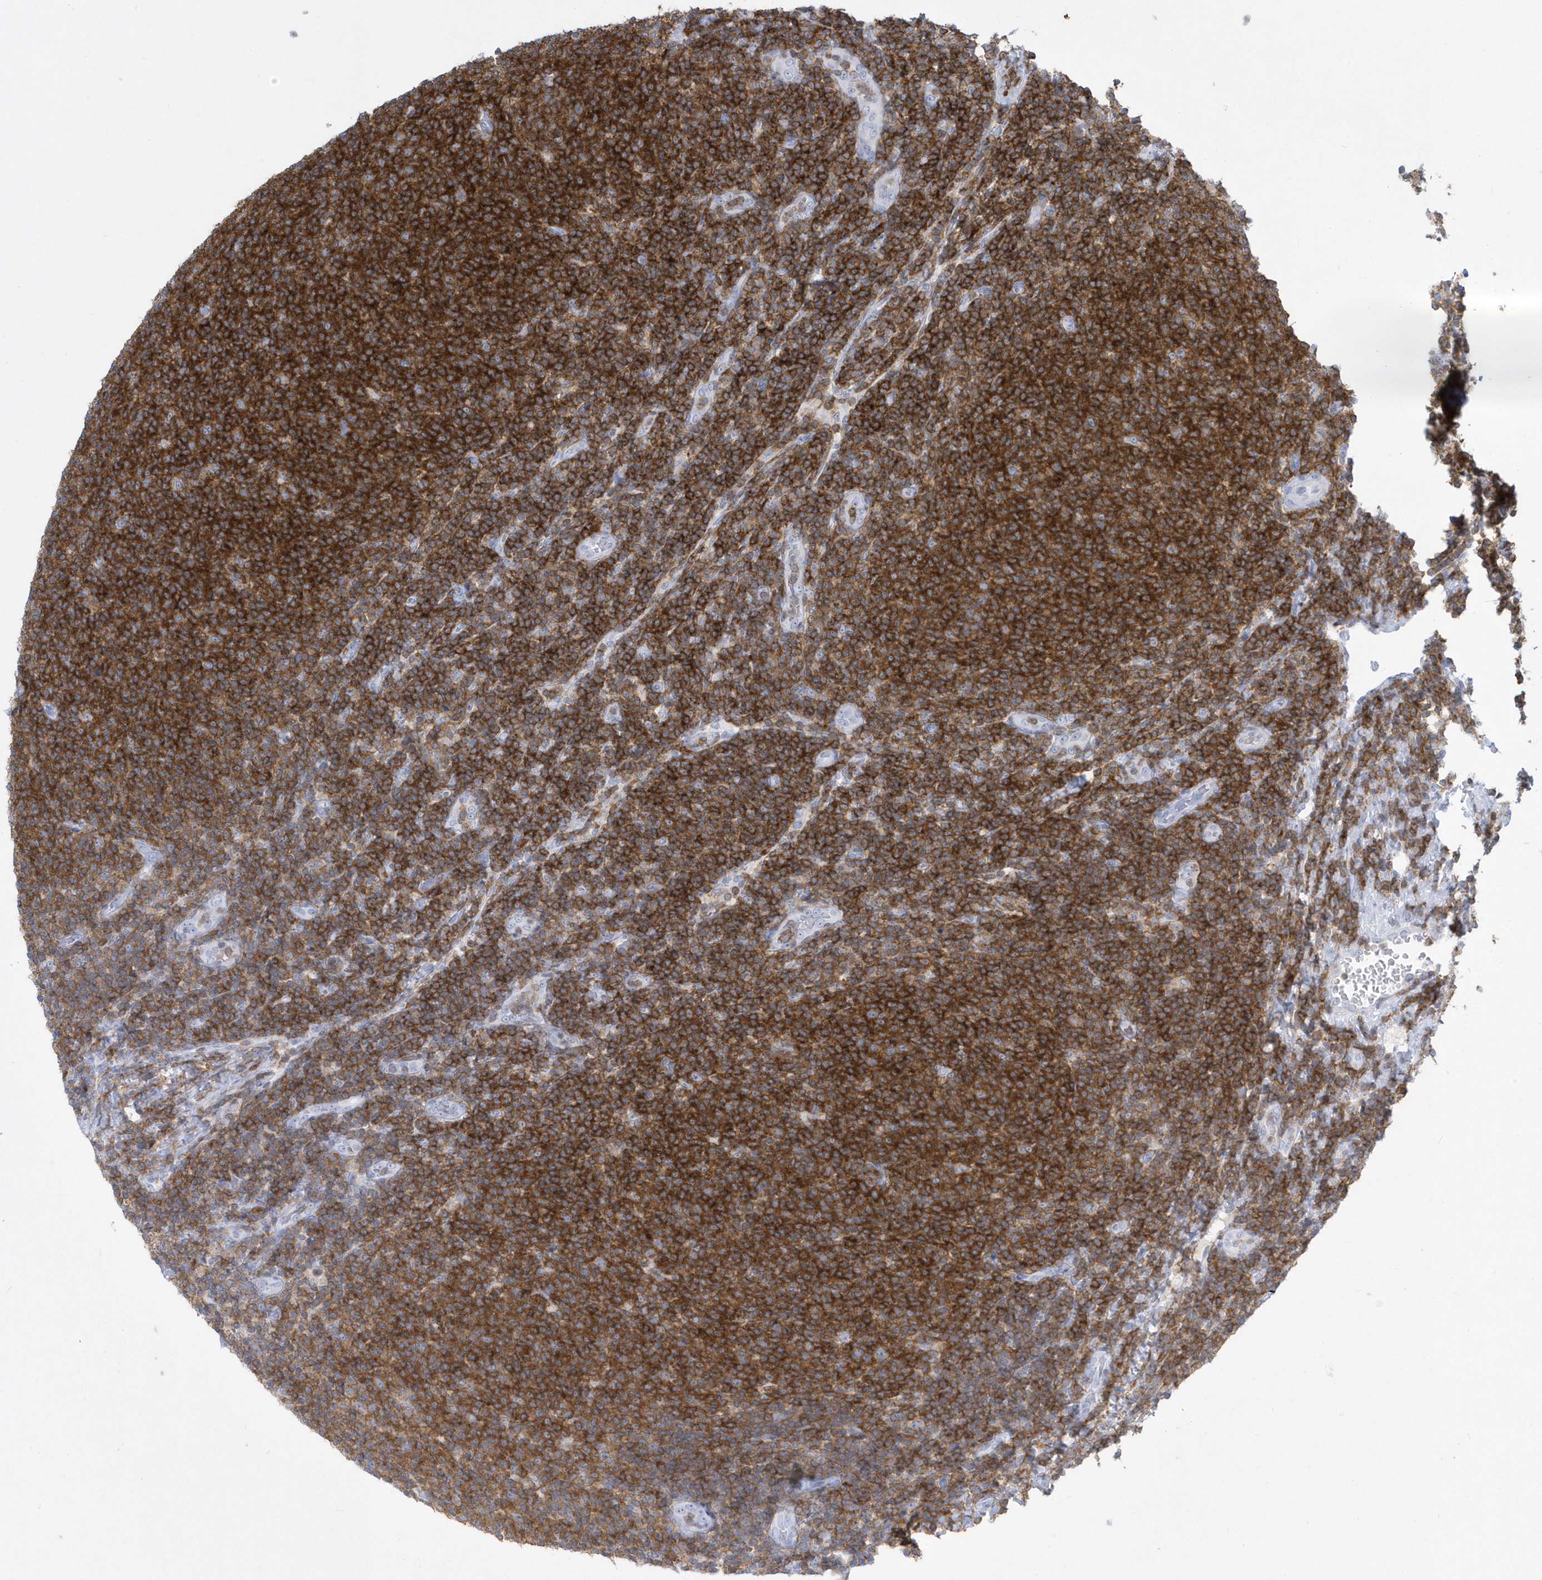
{"staining": {"intensity": "strong", "quantity": ">75%", "location": "cytoplasmic/membranous"}, "tissue": "lymphoma", "cell_type": "Tumor cells", "image_type": "cancer", "snomed": [{"axis": "morphology", "description": "Malignant lymphoma, non-Hodgkin's type, Low grade"}, {"axis": "topography", "description": "Lymph node"}], "caption": "This photomicrograph shows immunohistochemistry staining of human lymphoma, with high strong cytoplasmic/membranous staining in approximately >75% of tumor cells.", "gene": "PSD4", "patient": {"sex": "male", "age": 66}}